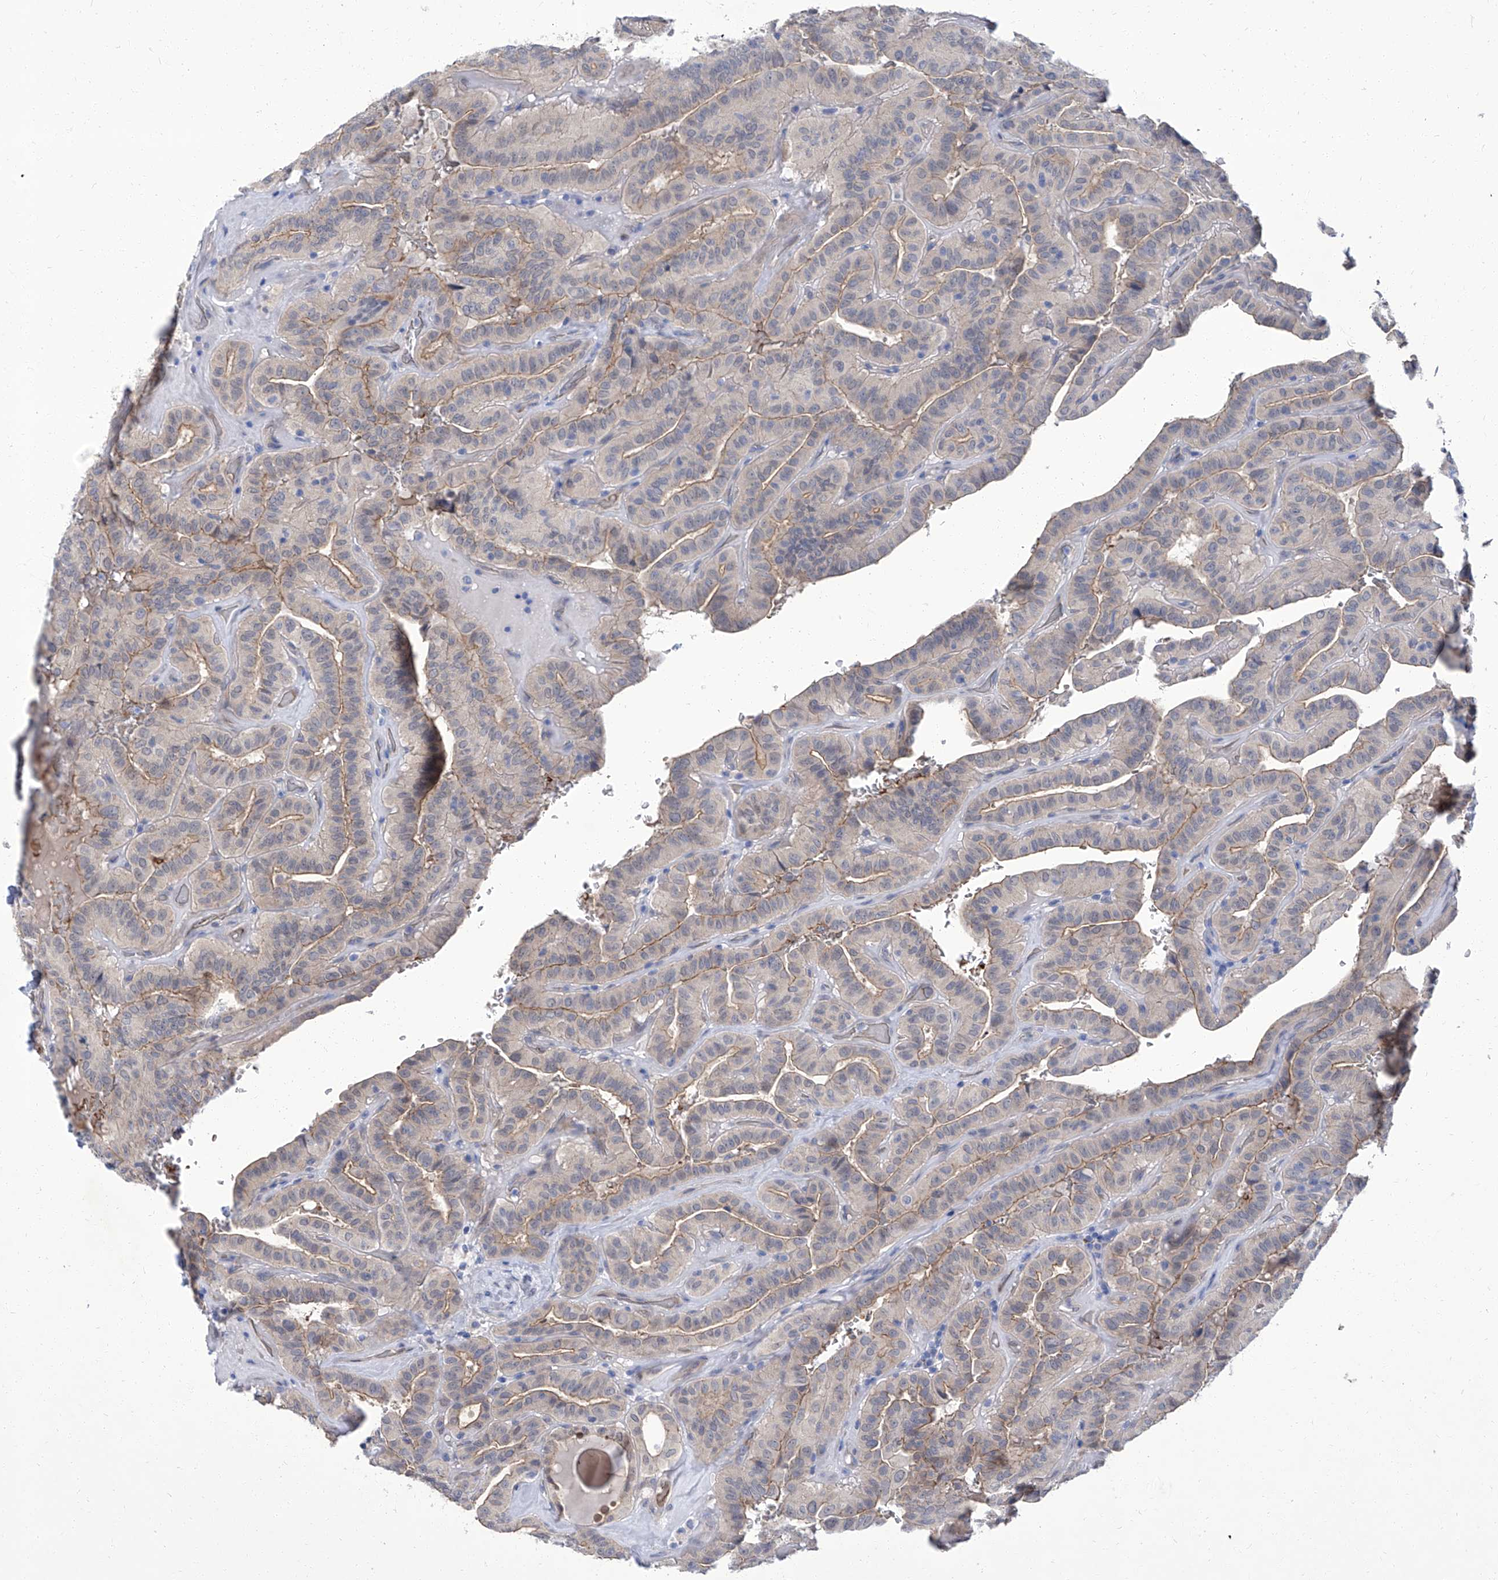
{"staining": {"intensity": "moderate", "quantity": "25%-75%", "location": "cytoplasmic/membranous"}, "tissue": "thyroid cancer", "cell_type": "Tumor cells", "image_type": "cancer", "snomed": [{"axis": "morphology", "description": "Papillary adenocarcinoma, NOS"}, {"axis": "topography", "description": "Thyroid gland"}], "caption": "Papillary adenocarcinoma (thyroid) stained with DAB immunohistochemistry (IHC) displays medium levels of moderate cytoplasmic/membranous positivity in approximately 25%-75% of tumor cells. (DAB IHC with brightfield microscopy, high magnification).", "gene": "PARD3", "patient": {"sex": "male", "age": 77}}